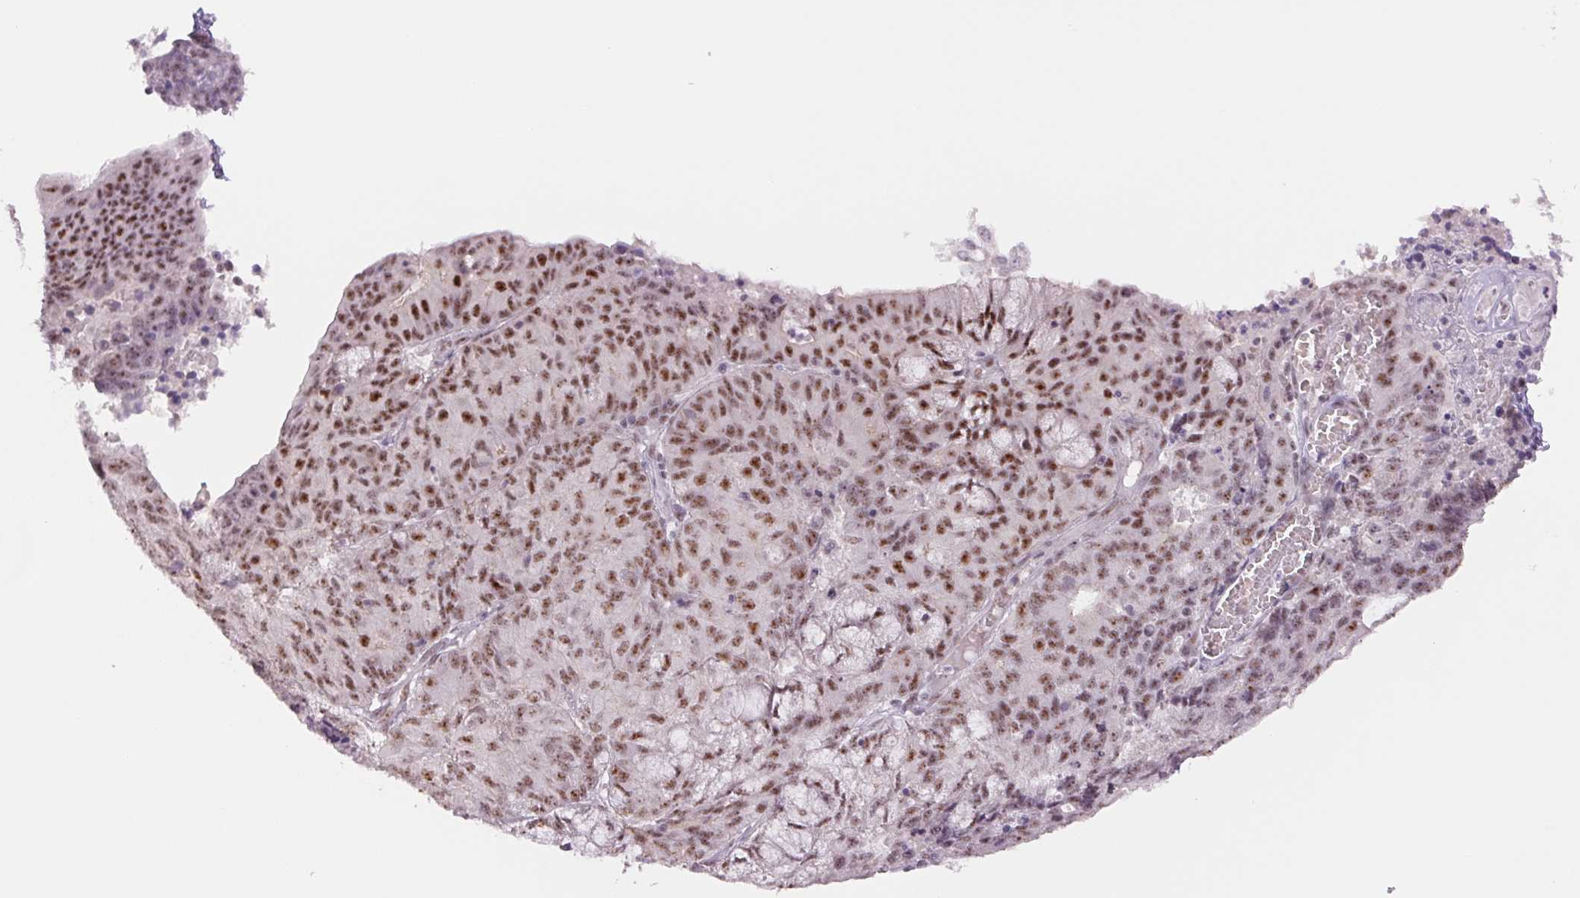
{"staining": {"intensity": "moderate", "quantity": ">75%", "location": "nuclear"}, "tissue": "endometrial cancer", "cell_type": "Tumor cells", "image_type": "cancer", "snomed": [{"axis": "morphology", "description": "Adenocarcinoma, NOS"}, {"axis": "topography", "description": "Endometrium"}], "caption": "Immunohistochemistry (IHC) of human endometrial adenocarcinoma displays medium levels of moderate nuclear positivity in approximately >75% of tumor cells. The staining was performed using DAB (3,3'-diaminobenzidine), with brown indicating positive protein expression. Nuclei are stained blue with hematoxylin.", "gene": "ZC3H14", "patient": {"sex": "female", "age": 82}}